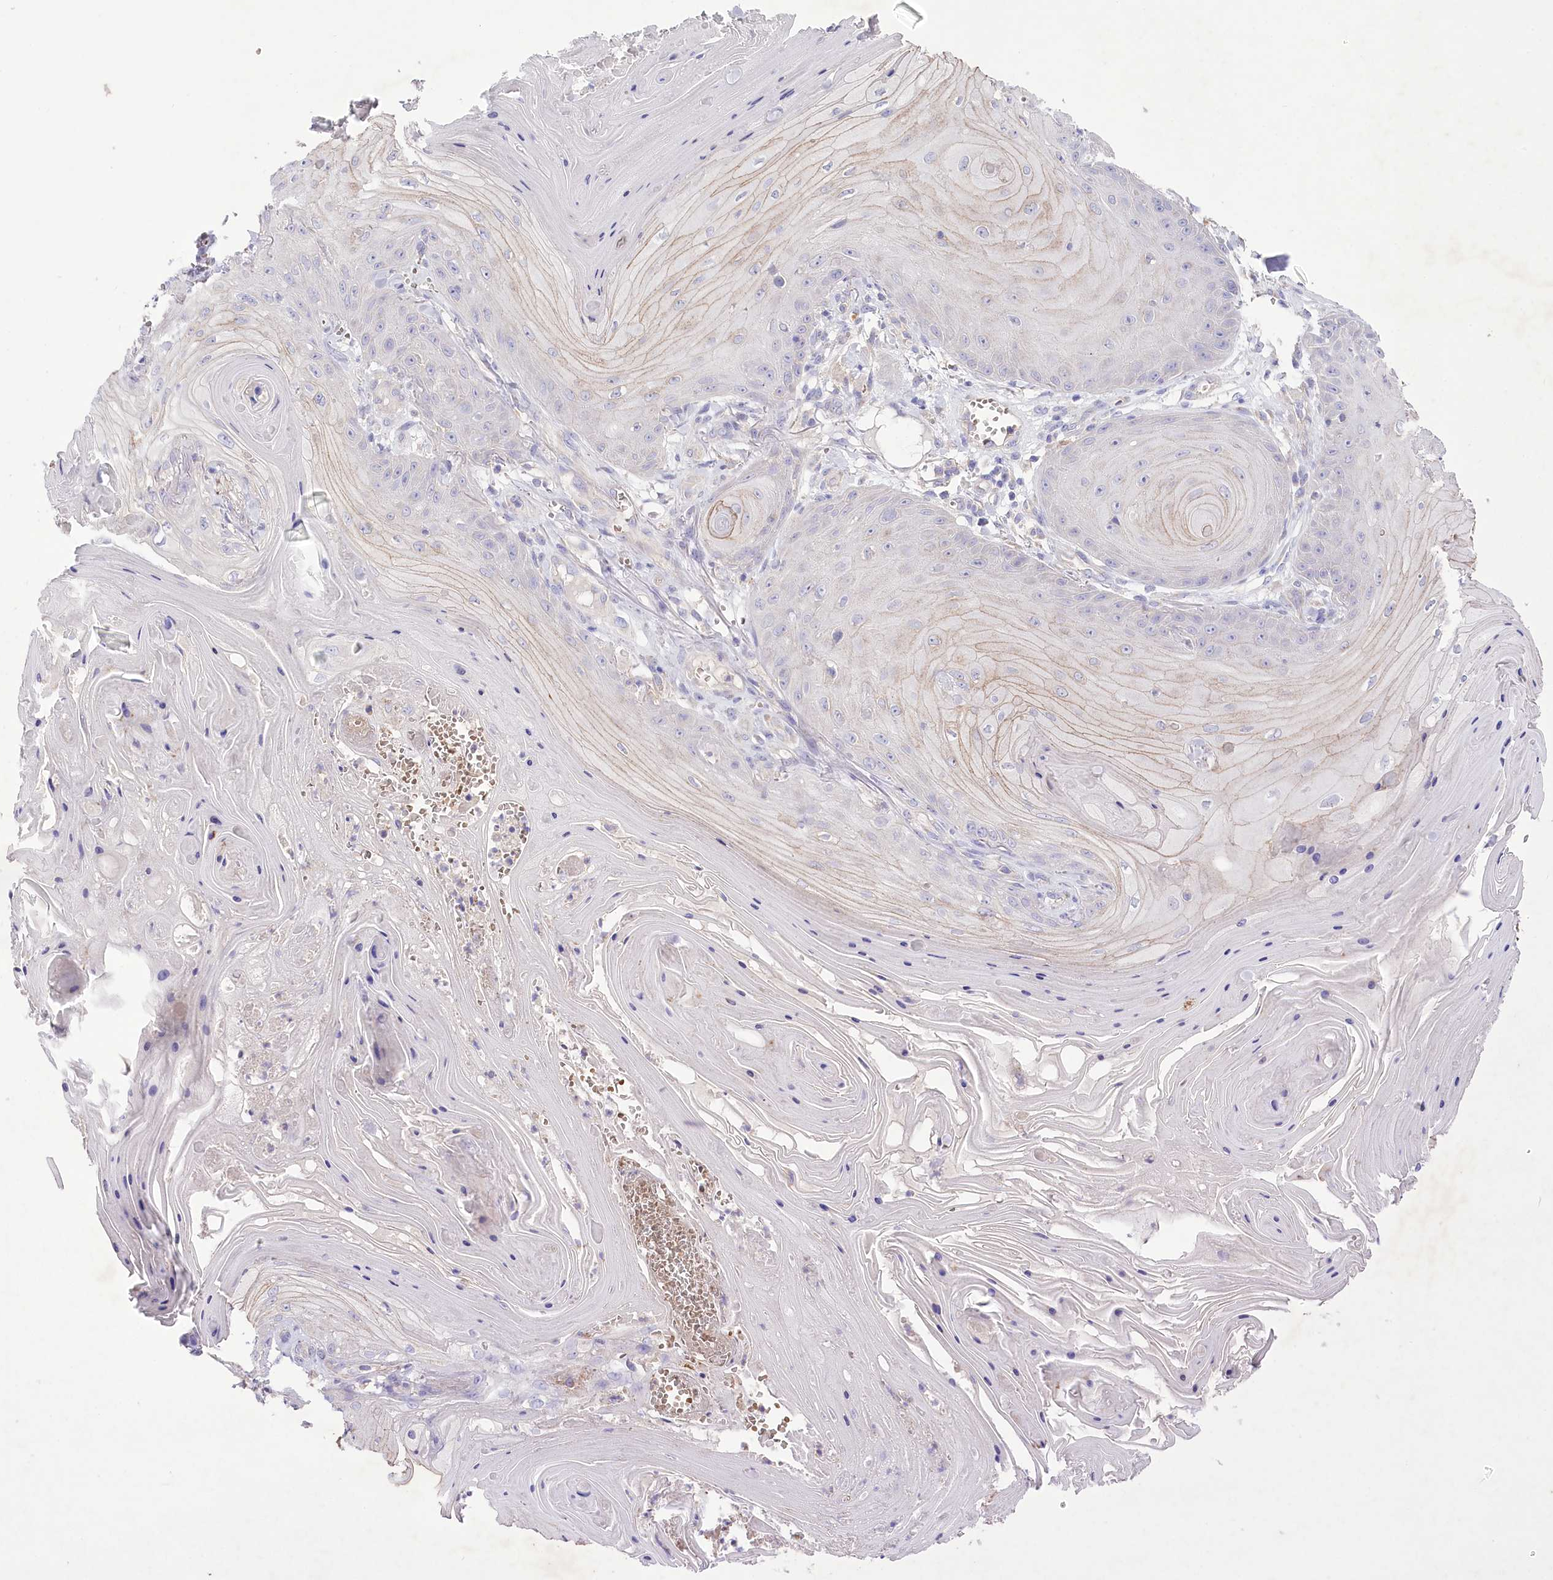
{"staining": {"intensity": "negative", "quantity": "none", "location": "none"}, "tissue": "skin cancer", "cell_type": "Tumor cells", "image_type": "cancer", "snomed": [{"axis": "morphology", "description": "Squamous cell carcinoma, NOS"}, {"axis": "topography", "description": "Skin"}], "caption": "Tumor cells are negative for brown protein staining in squamous cell carcinoma (skin).", "gene": "PRSS53", "patient": {"sex": "male", "age": 74}}